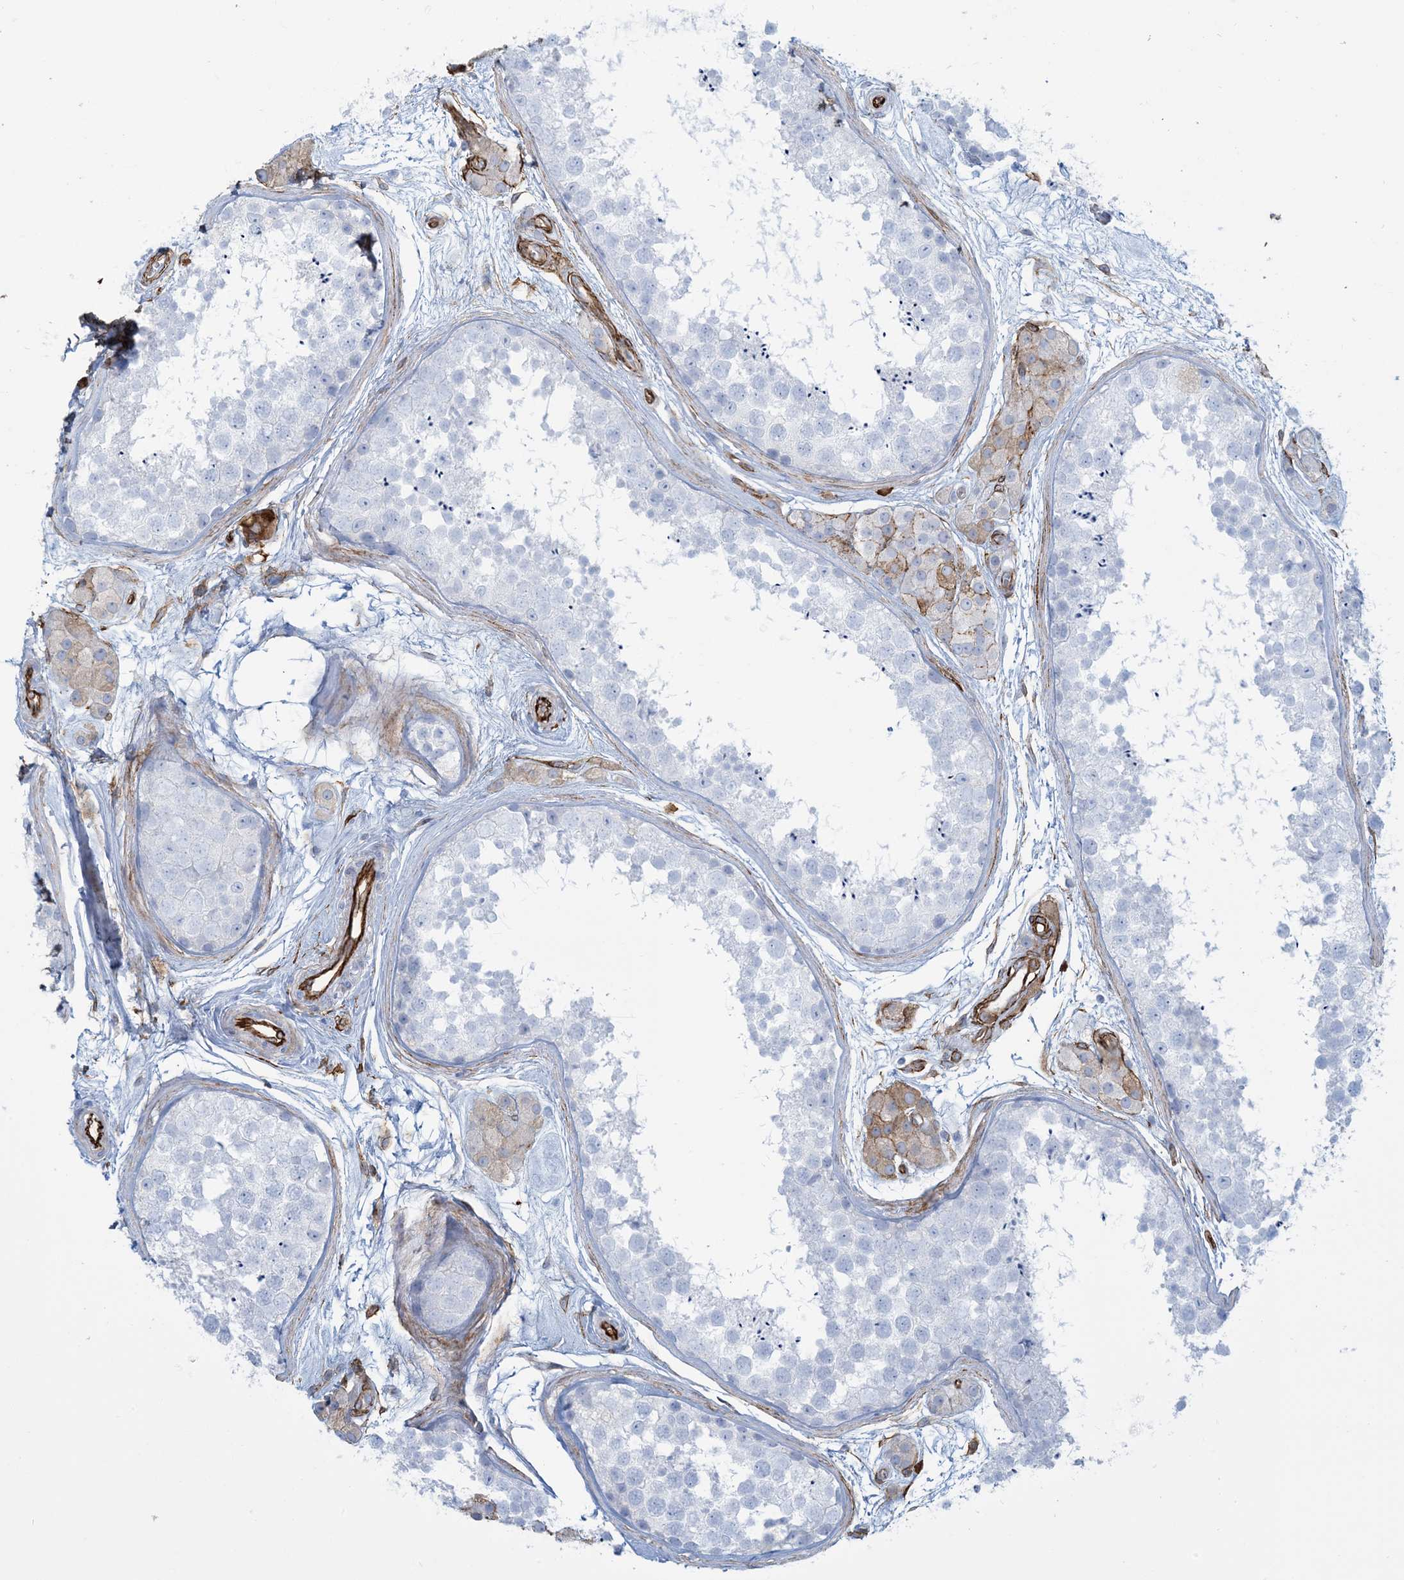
{"staining": {"intensity": "negative", "quantity": "none", "location": "none"}, "tissue": "testis", "cell_type": "Cells in seminiferous ducts", "image_type": "normal", "snomed": [{"axis": "morphology", "description": "Normal tissue, NOS"}, {"axis": "topography", "description": "Testis"}], "caption": "This is a photomicrograph of IHC staining of benign testis, which shows no positivity in cells in seminiferous ducts.", "gene": "EPS8L3", "patient": {"sex": "male", "age": 56}}